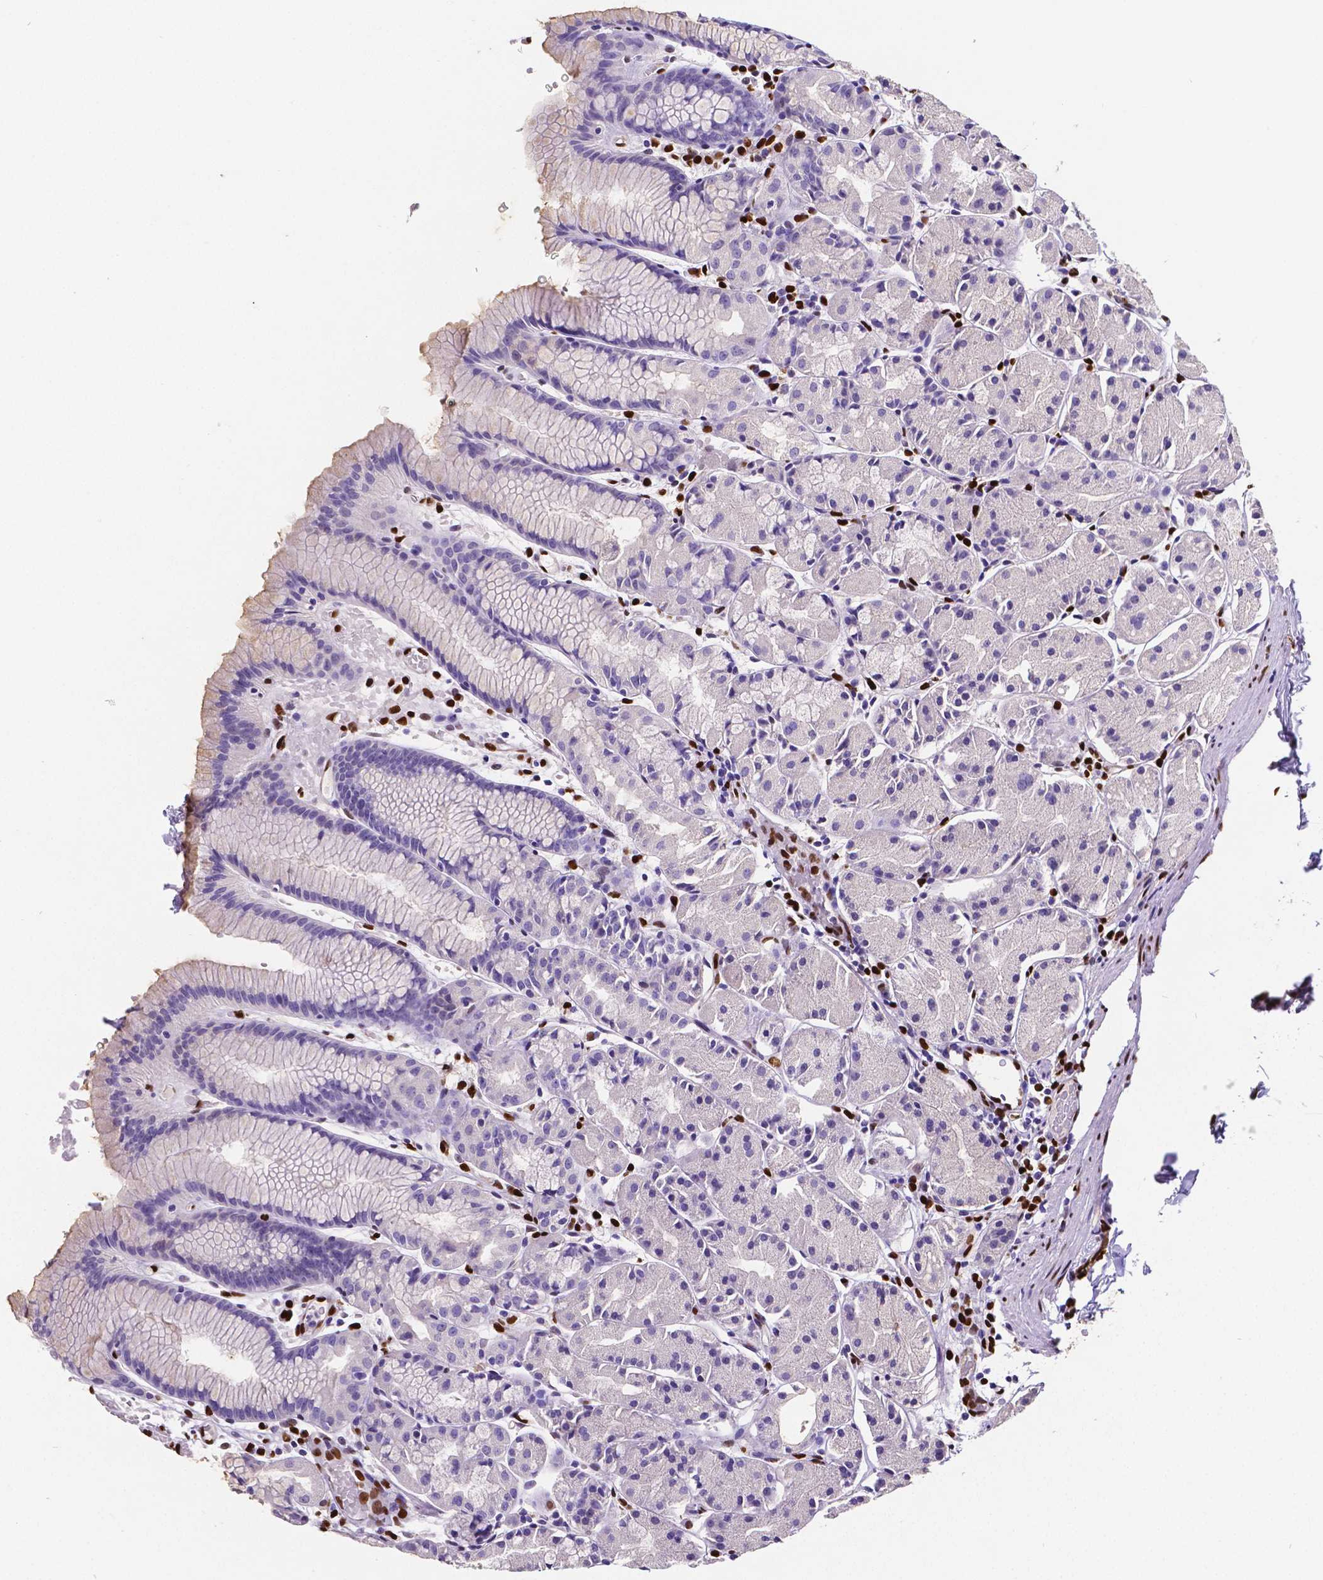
{"staining": {"intensity": "negative", "quantity": "none", "location": "none"}, "tissue": "stomach", "cell_type": "Glandular cells", "image_type": "normal", "snomed": [{"axis": "morphology", "description": "Normal tissue, NOS"}, {"axis": "topography", "description": "Stomach, upper"}], "caption": "High power microscopy photomicrograph of an IHC micrograph of normal stomach, revealing no significant expression in glandular cells. The staining was performed using DAB to visualize the protein expression in brown, while the nuclei were stained in blue with hematoxylin (Magnification: 20x).", "gene": "MEF2C", "patient": {"sex": "male", "age": 47}}